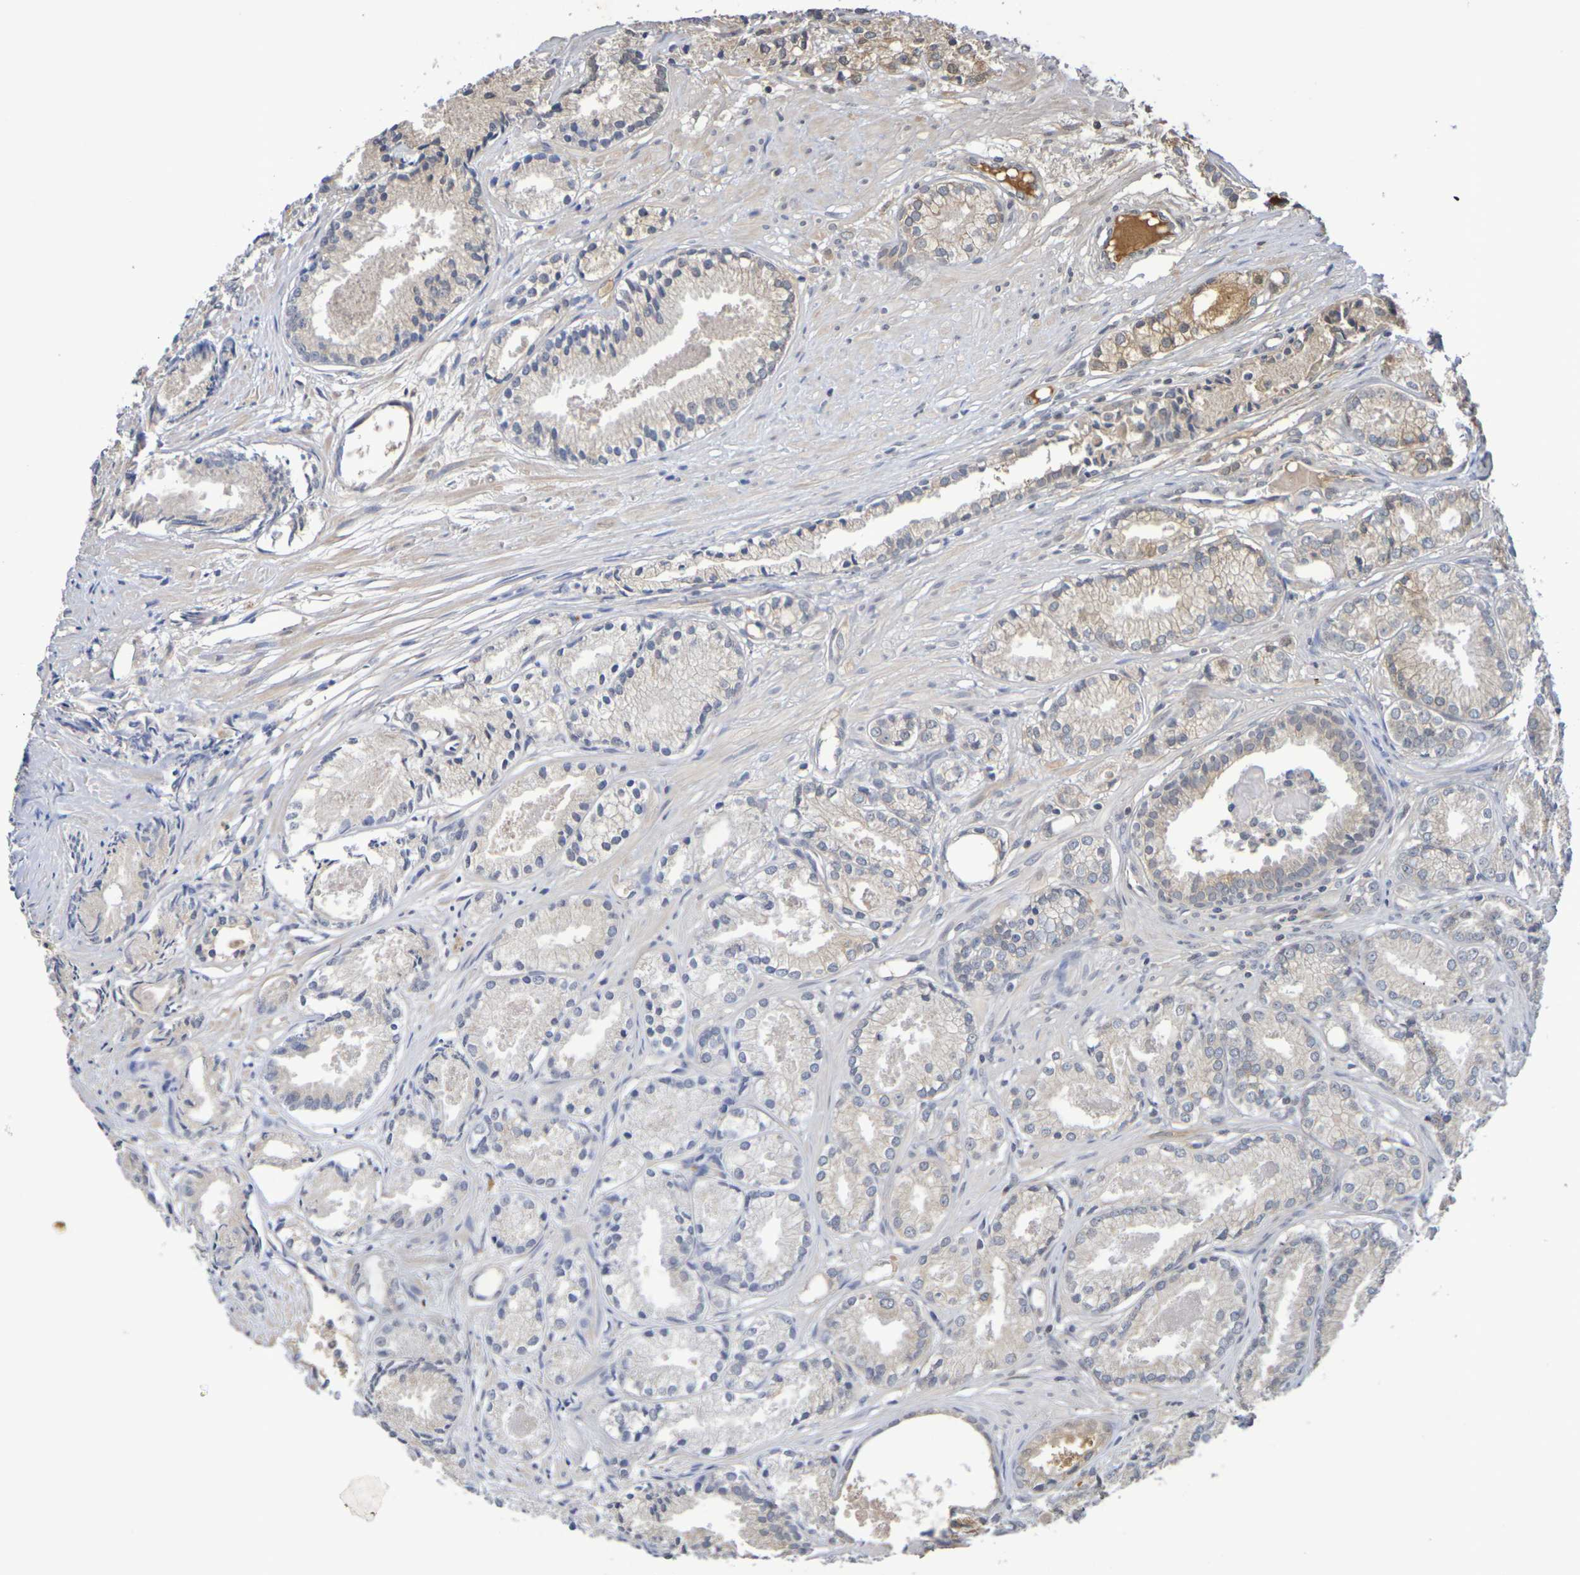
{"staining": {"intensity": "weak", "quantity": "25%-75%", "location": "cytoplasmic/membranous"}, "tissue": "prostate cancer", "cell_type": "Tumor cells", "image_type": "cancer", "snomed": [{"axis": "morphology", "description": "Adenocarcinoma, Low grade"}, {"axis": "topography", "description": "Prostate"}], "caption": "Immunohistochemical staining of human adenocarcinoma (low-grade) (prostate) demonstrates low levels of weak cytoplasmic/membranous protein expression in approximately 25%-75% of tumor cells.", "gene": "TERF2", "patient": {"sex": "male", "age": 72}}